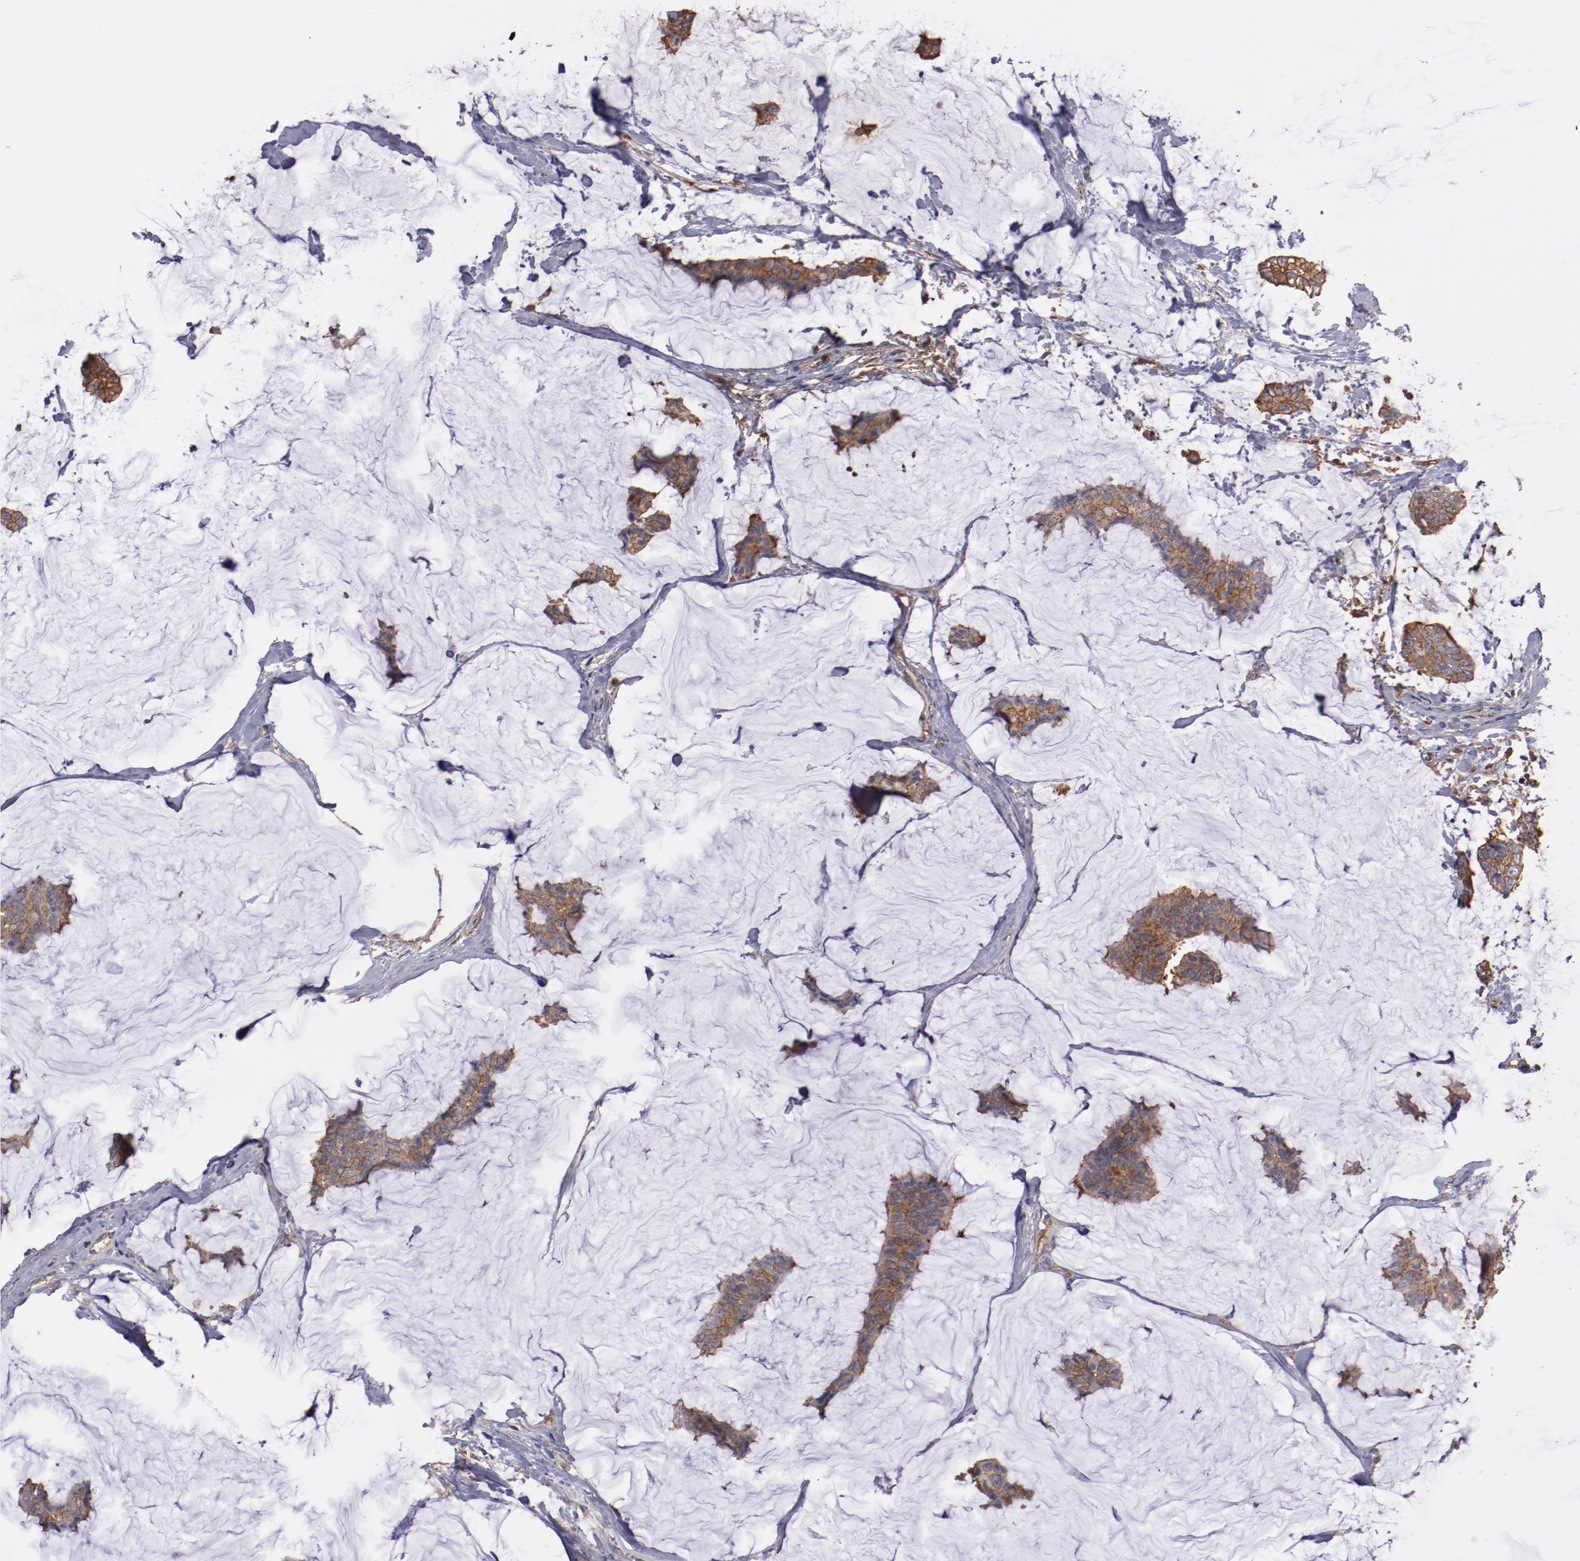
{"staining": {"intensity": "strong", "quantity": ">75%", "location": "cytoplasmic/membranous"}, "tissue": "breast cancer", "cell_type": "Tumor cells", "image_type": "cancer", "snomed": [{"axis": "morphology", "description": "Duct carcinoma"}, {"axis": "topography", "description": "Breast"}], "caption": "Immunohistochemistry of human breast cancer (intraductal carcinoma) displays high levels of strong cytoplasmic/membranous staining in about >75% of tumor cells. (Stains: DAB in brown, nuclei in blue, Microscopy: brightfield microscopy at high magnification).", "gene": "TMOD3", "patient": {"sex": "female", "age": 93}}